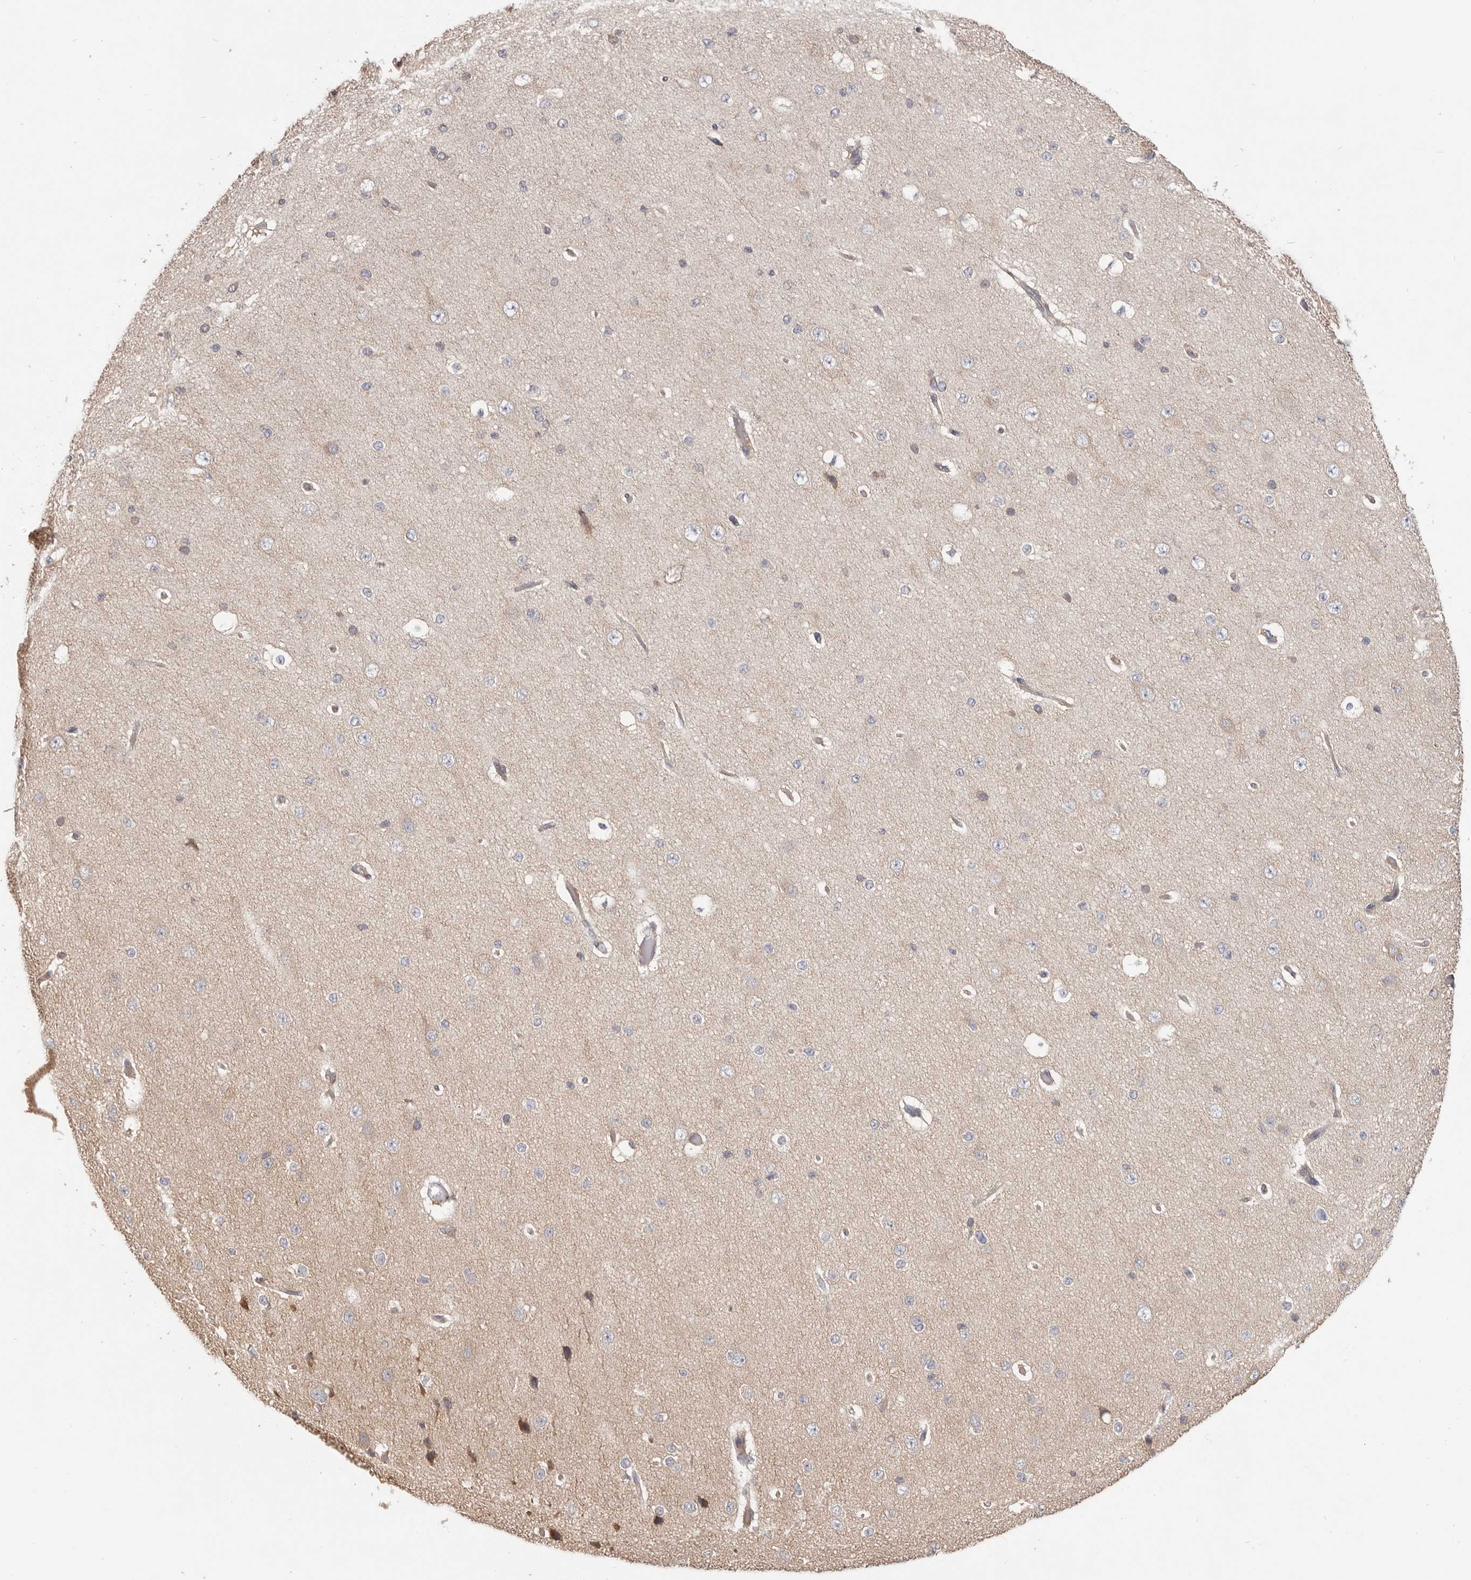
{"staining": {"intensity": "weak", "quantity": "25%-75%", "location": "cytoplasmic/membranous"}, "tissue": "cerebral cortex", "cell_type": "Endothelial cells", "image_type": "normal", "snomed": [{"axis": "morphology", "description": "Normal tissue, NOS"}, {"axis": "morphology", "description": "Developmental malformation"}, {"axis": "topography", "description": "Cerebral cortex"}], "caption": "Human cerebral cortex stained for a protein (brown) displays weak cytoplasmic/membranous positive expression in about 25%-75% of endothelial cells.", "gene": "LRP6", "patient": {"sex": "female", "age": 30}}